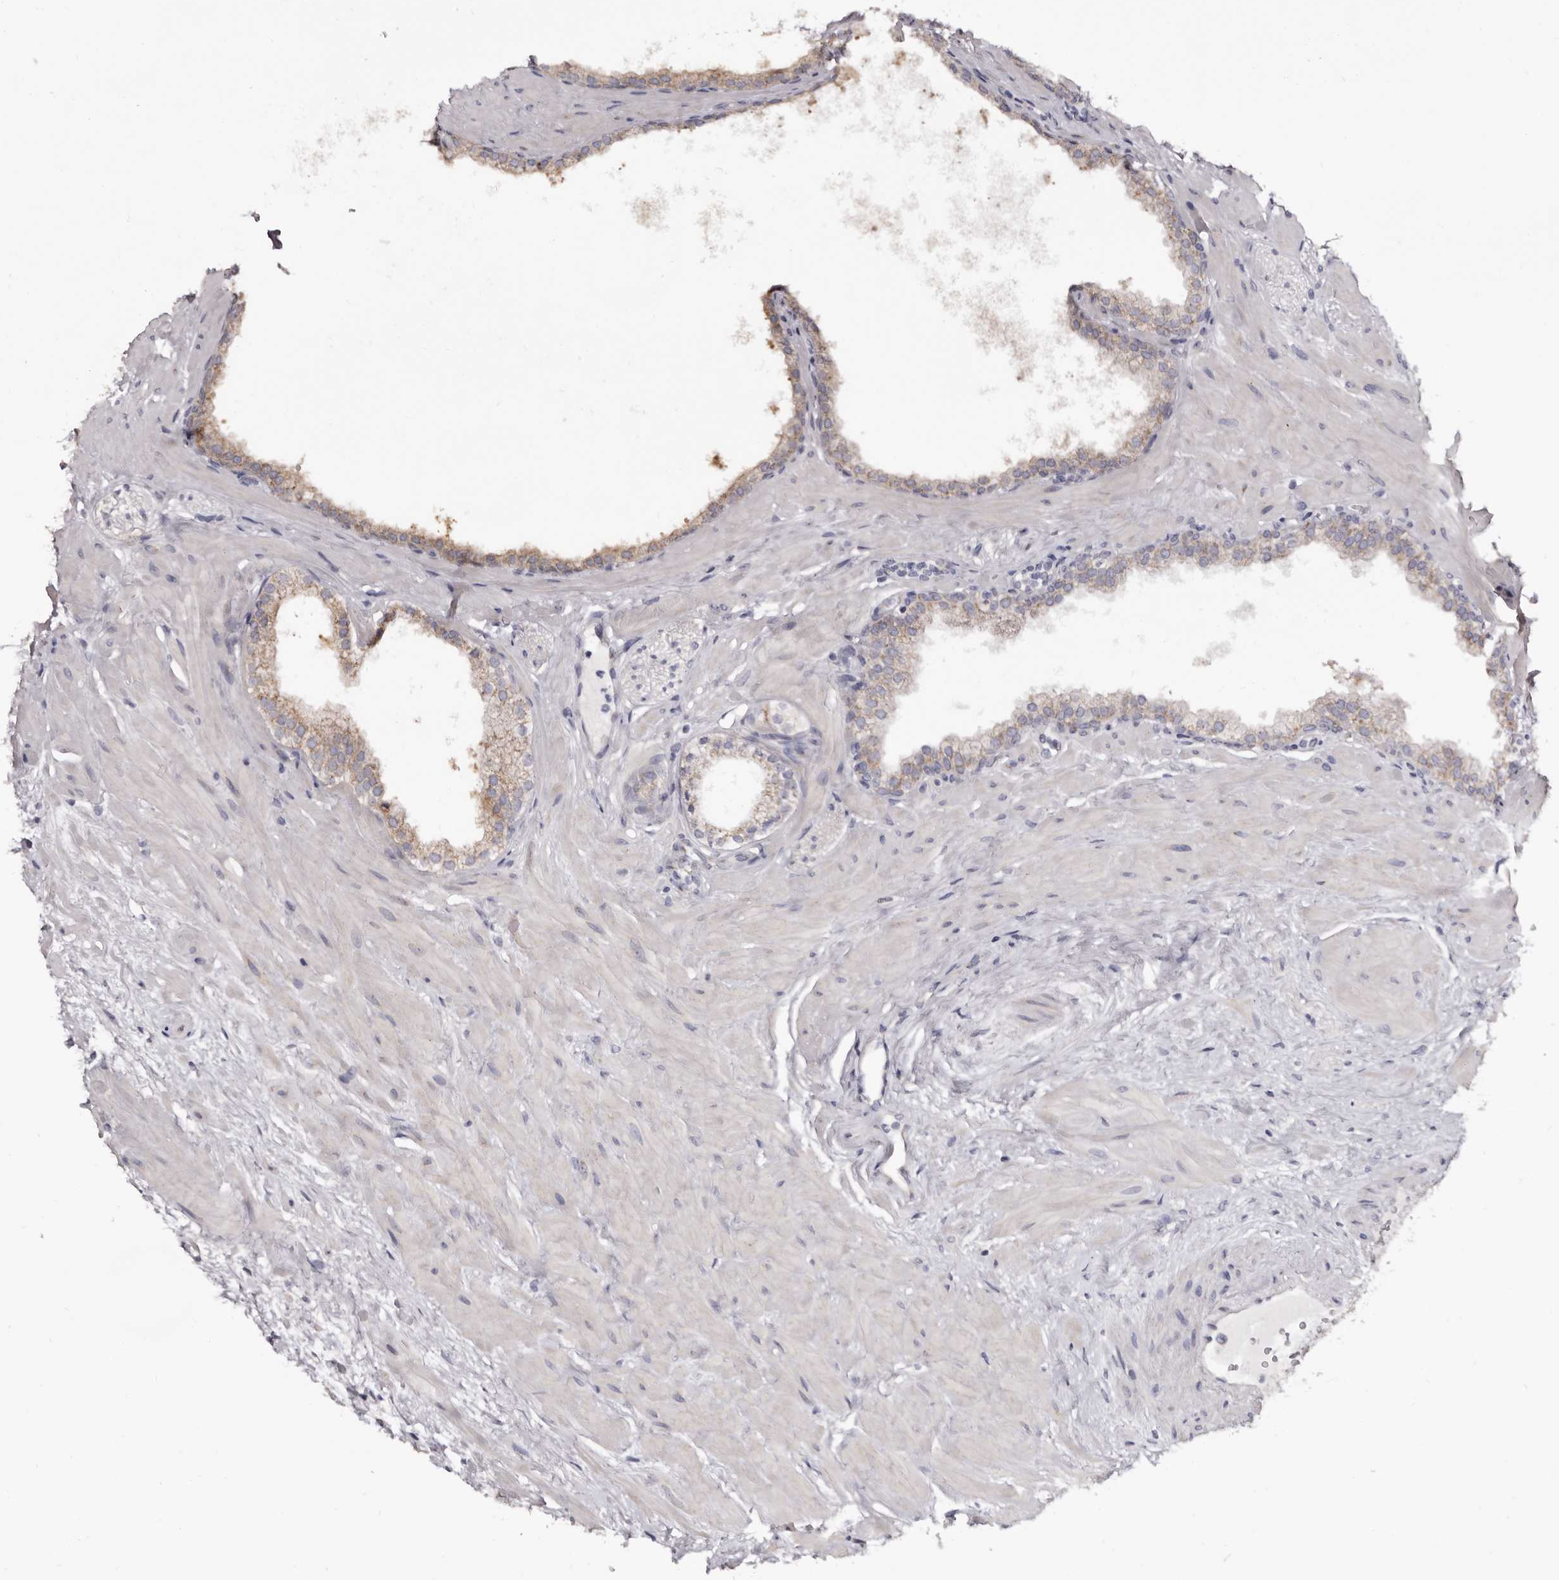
{"staining": {"intensity": "moderate", "quantity": "25%-75%", "location": "cytoplasmic/membranous"}, "tissue": "prostate", "cell_type": "Glandular cells", "image_type": "normal", "snomed": [{"axis": "morphology", "description": "Normal tissue, NOS"}, {"axis": "morphology", "description": "Urothelial carcinoma, Low grade"}, {"axis": "topography", "description": "Urinary bladder"}, {"axis": "topography", "description": "Prostate"}], "caption": "Immunohistochemistry histopathology image of benign human prostate stained for a protein (brown), which shows medium levels of moderate cytoplasmic/membranous positivity in about 25%-75% of glandular cells.", "gene": "CASQ1", "patient": {"sex": "male", "age": 60}}